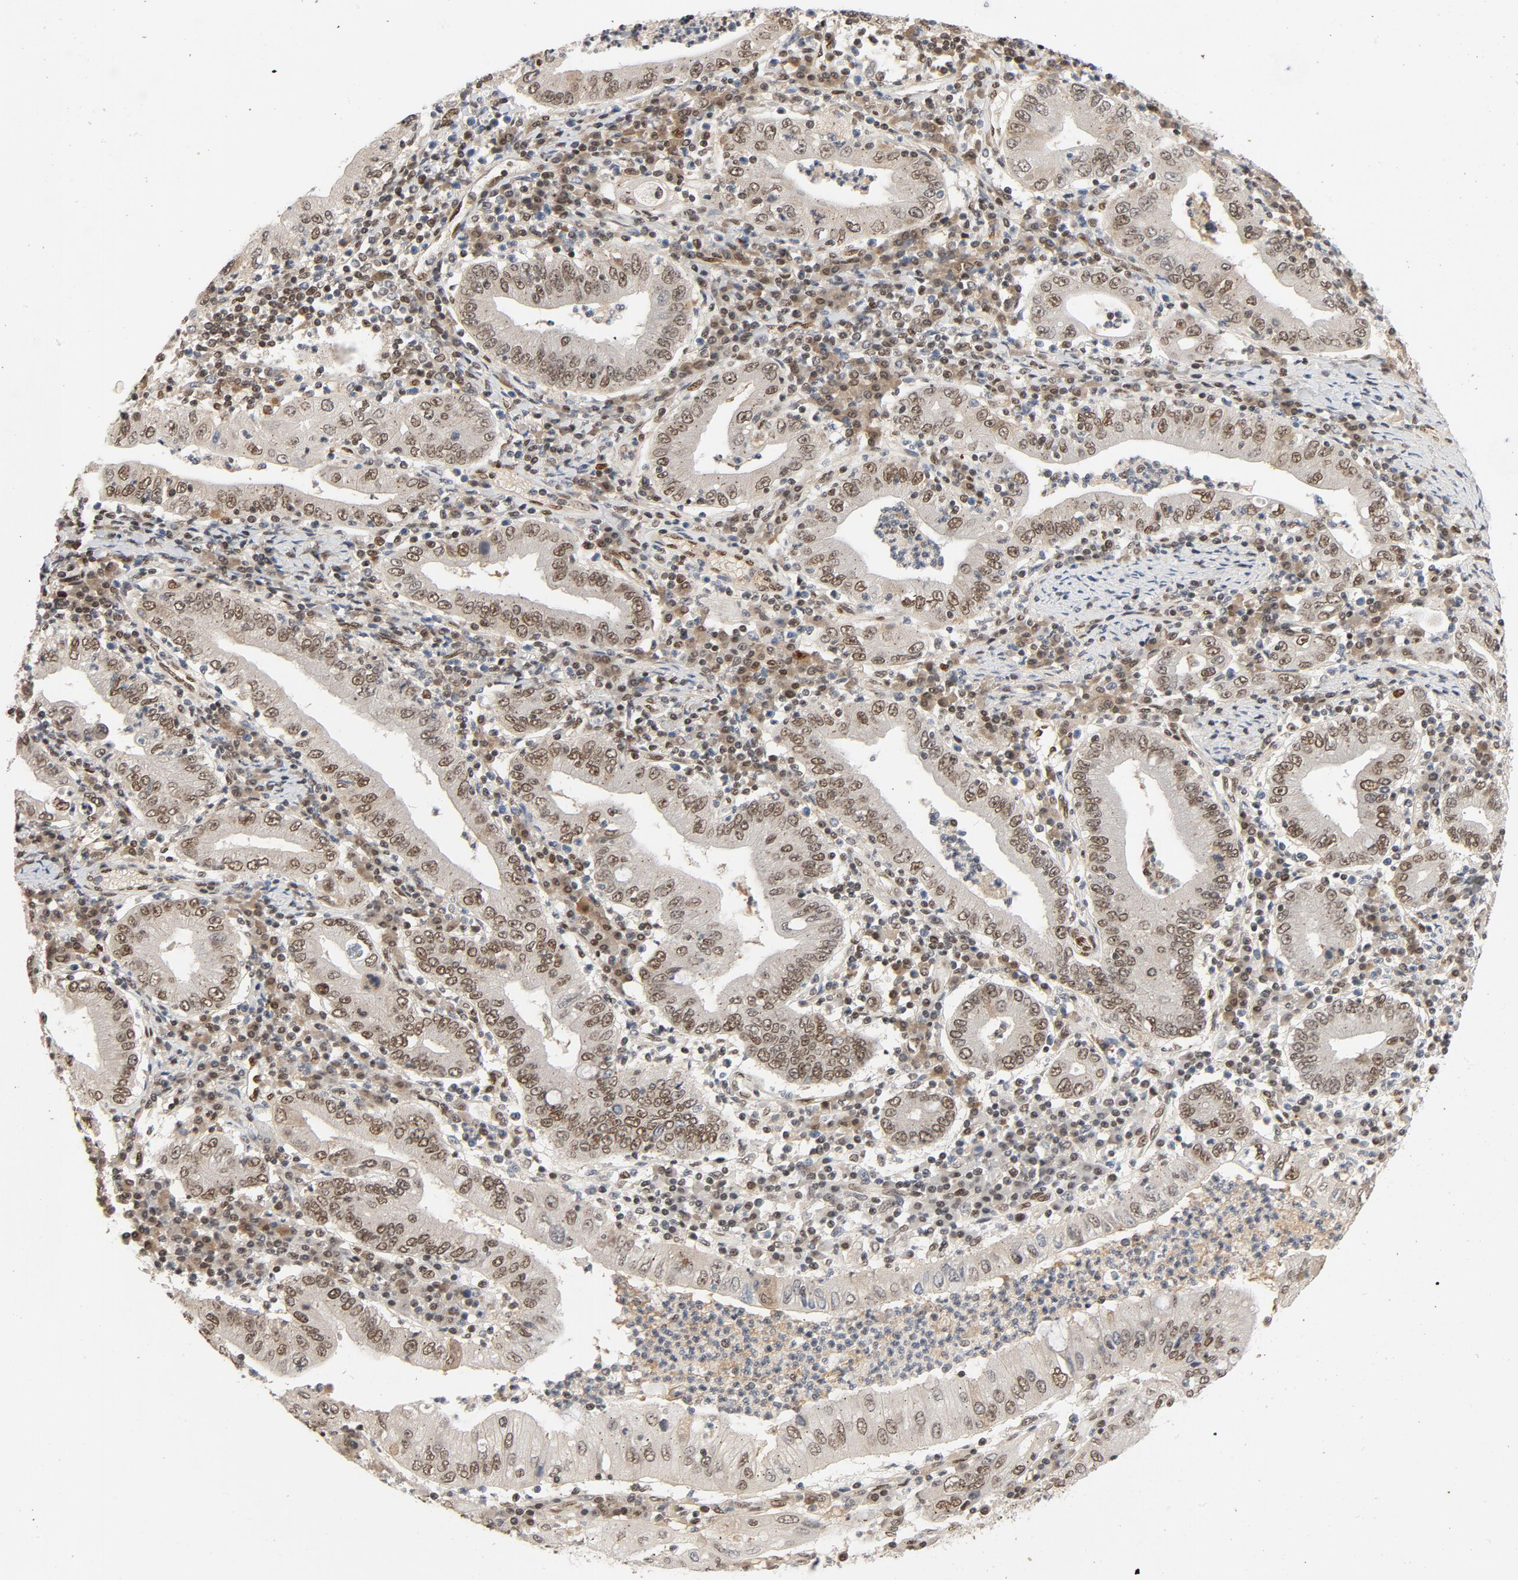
{"staining": {"intensity": "moderate", "quantity": ">75%", "location": "nuclear"}, "tissue": "stomach cancer", "cell_type": "Tumor cells", "image_type": "cancer", "snomed": [{"axis": "morphology", "description": "Normal tissue, NOS"}, {"axis": "morphology", "description": "Adenocarcinoma, NOS"}, {"axis": "topography", "description": "Esophagus"}, {"axis": "topography", "description": "Stomach, upper"}, {"axis": "topography", "description": "Peripheral nerve tissue"}], "caption": "This is an image of immunohistochemistry (IHC) staining of stomach cancer, which shows moderate staining in the nuclear of tumor cells.", "gene": "SMARCD1", "patient": {"sex": "male", "age": 62}}